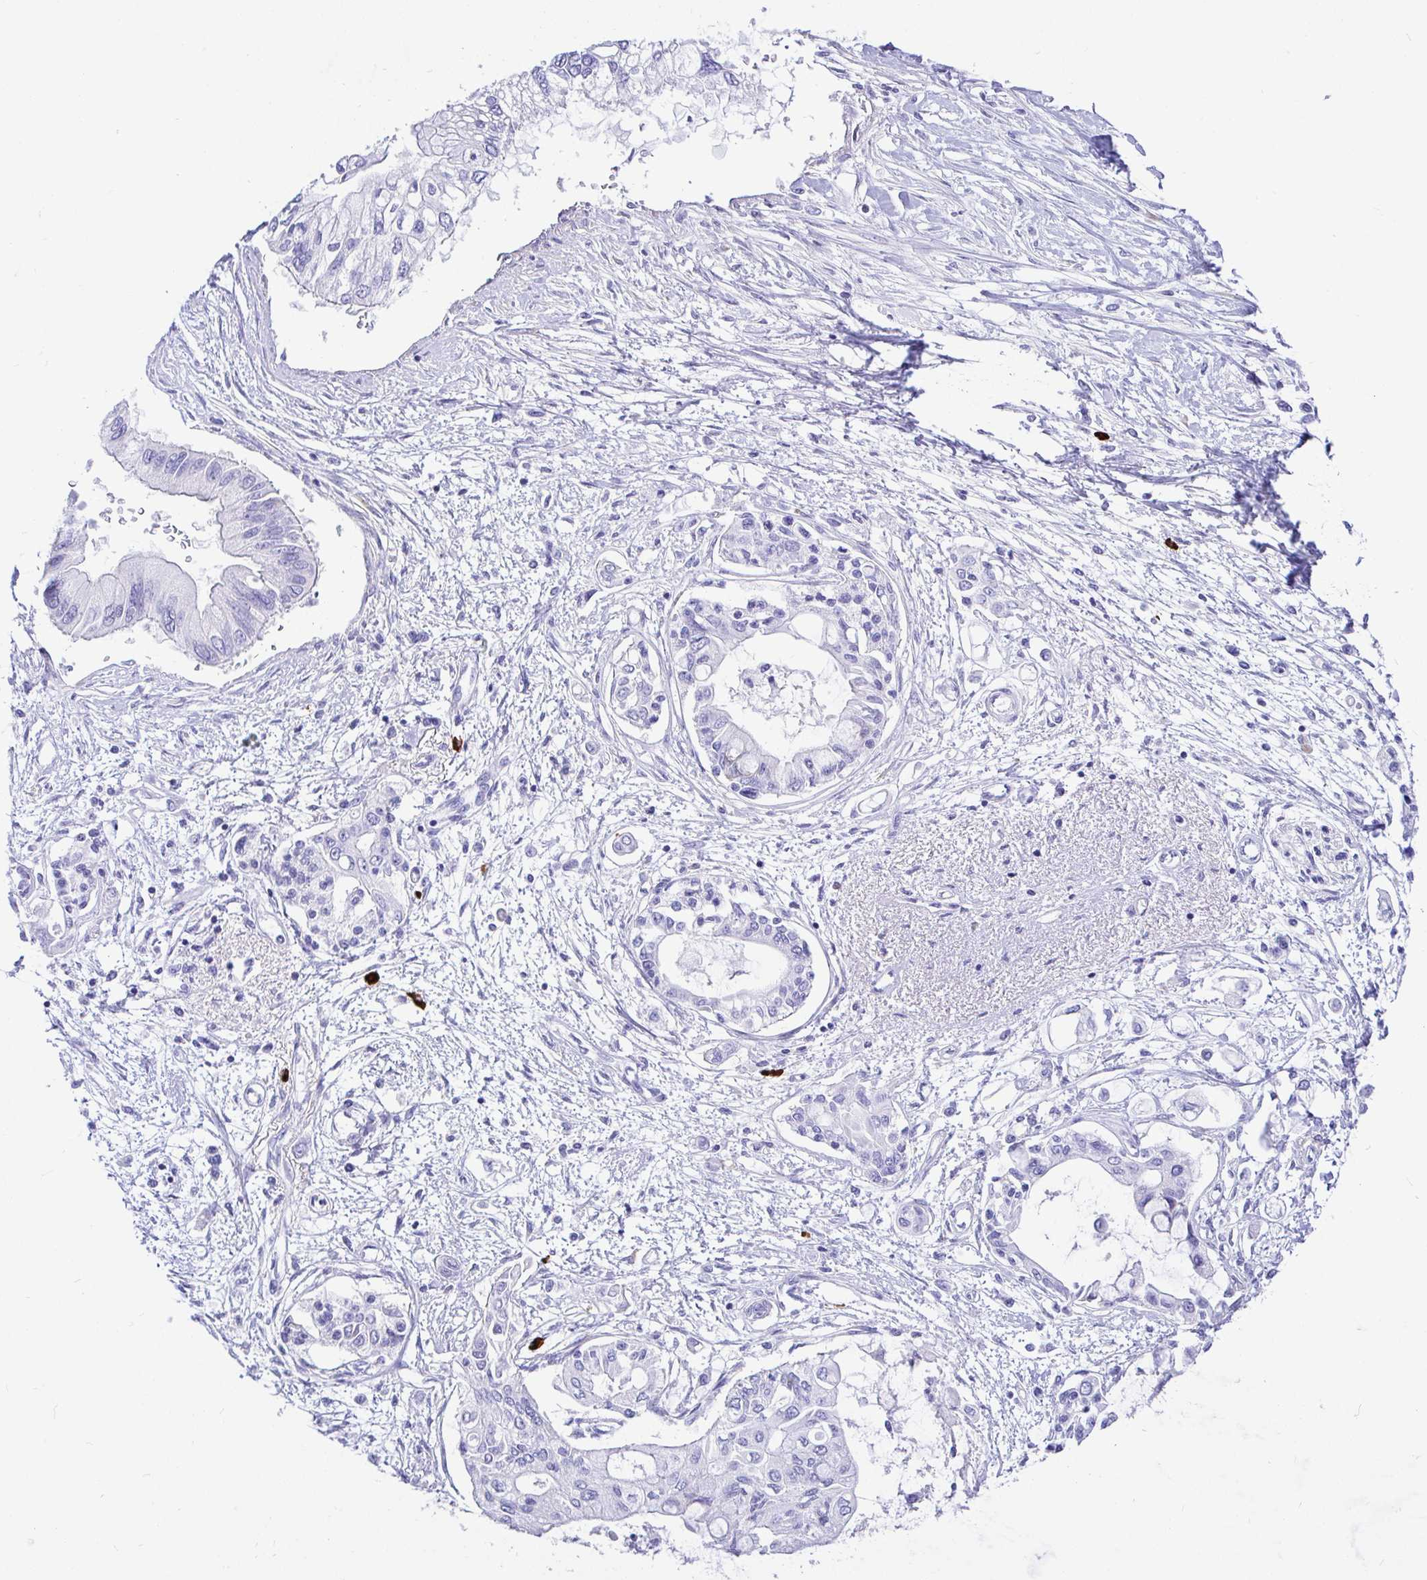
{"staining": {"intensity": "negative", "quantity": "none", "location": "none"}, "tissue": "pancreatic cancer", "cell_type": "Tumor cells", "image_type": "cancer", "snomed": [{"axis": "morphology", "description": "Adenocarcinoma, NOS"}, {"axis": "topography", "description": "Pancreas"}], "caption": "Human adenocarcinoma (pancreatic) stained for a protein using immunohistochemistry shows no positivity in tumor cells.", "gene": "CCDC62", "patient": {"sex": "female", "age": 77}}